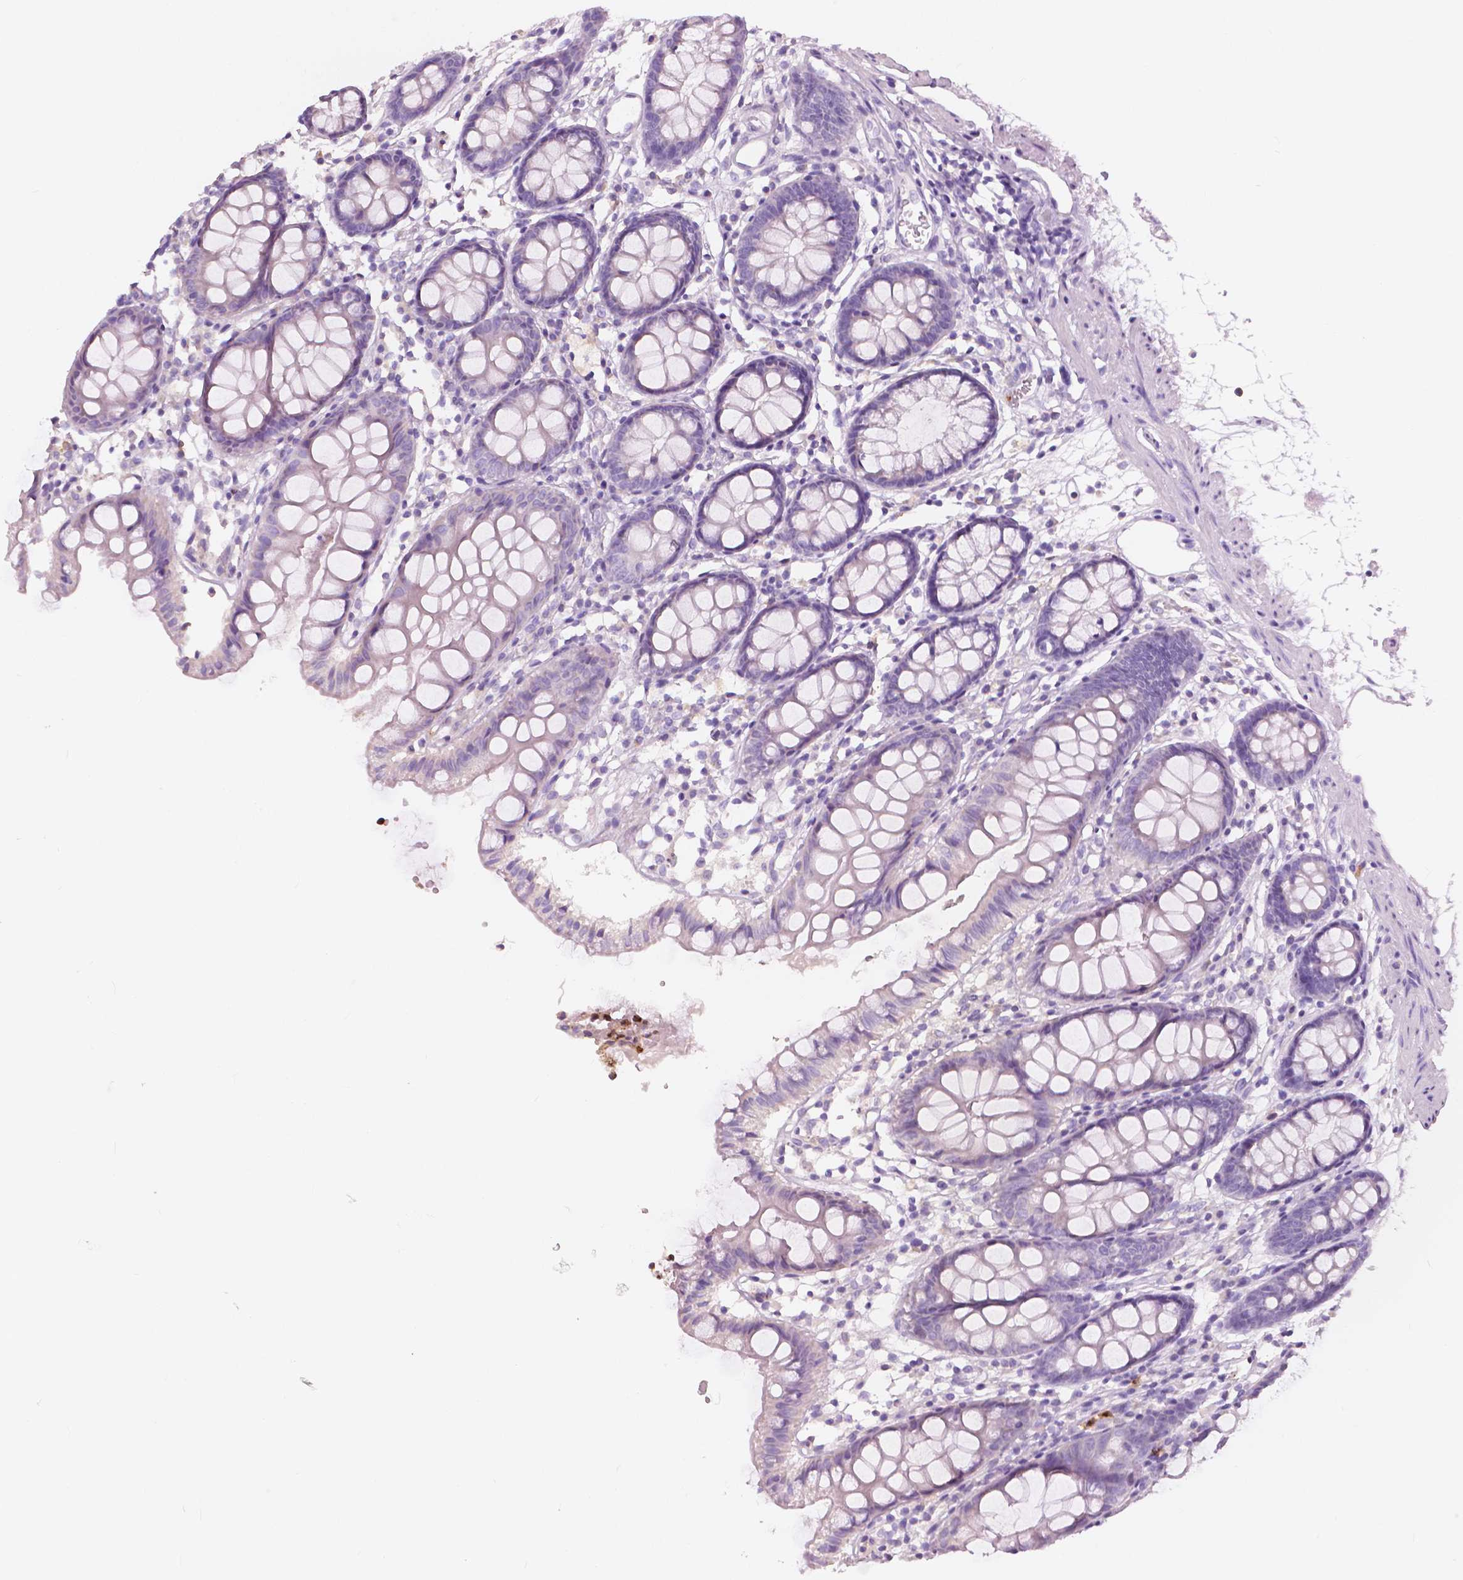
{"staining": {"intensity": "negative", "quantity": "none", "location": "none"}, "tissue": "colon", "cell_type": "Endothelial cells", "image_type": "normal", "snomed": [{"axis": "morphology", "description": "Normal tissue, NOS"}, {"axis": "topography", "description": "Colon"}], "caption": "This photomicrograph is of unremarkable colon stained with immunohistochemistry (IHC) to label a protein in brown with the nuclei are counter-stained blue. There is no expression in endothelial cells.", "gene": "CXCR2", "patient": {"sex": "female", "age": 84}}